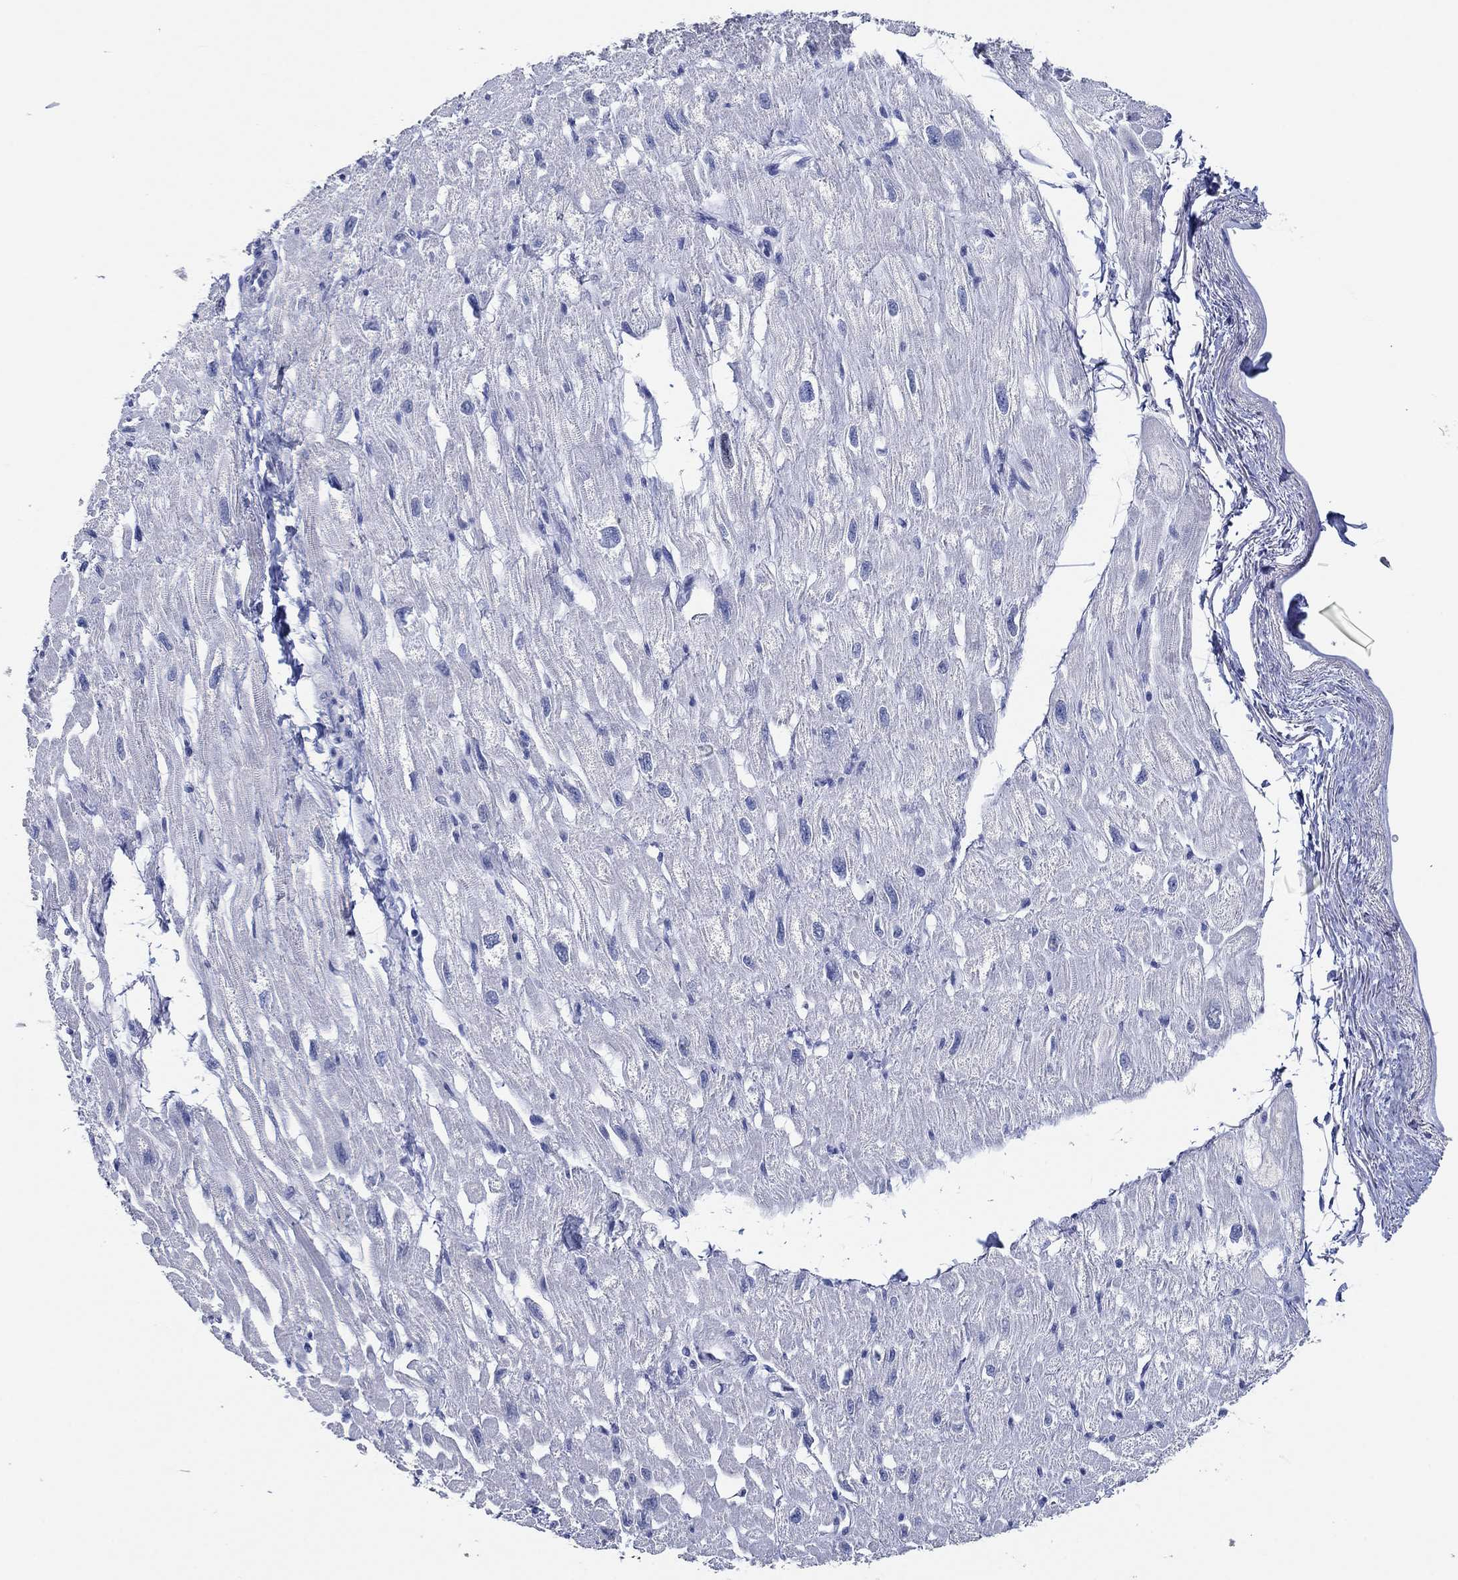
{"staining": {"intensity": "negative", "quantity": "none", "location": "none"}, "tissue": "heart muscle", "cell_type": "Cardiomyocytes", "image_type": "normal", "snomed": [{"axis": "morphology", "description": "Normal tissue, NOS"}, {"axis": "topography", "description": "Heart"}], "caption": "High magnification brightfield microscopy of benign heart muscle stained with DAB (brown) and counterstained with hematoxylin (blue): cardiomyocytes show no significant staining. Nuclei are stained in blue.", "gene": "POU5F1", "patient": {"sex": "male", "age": 66}}